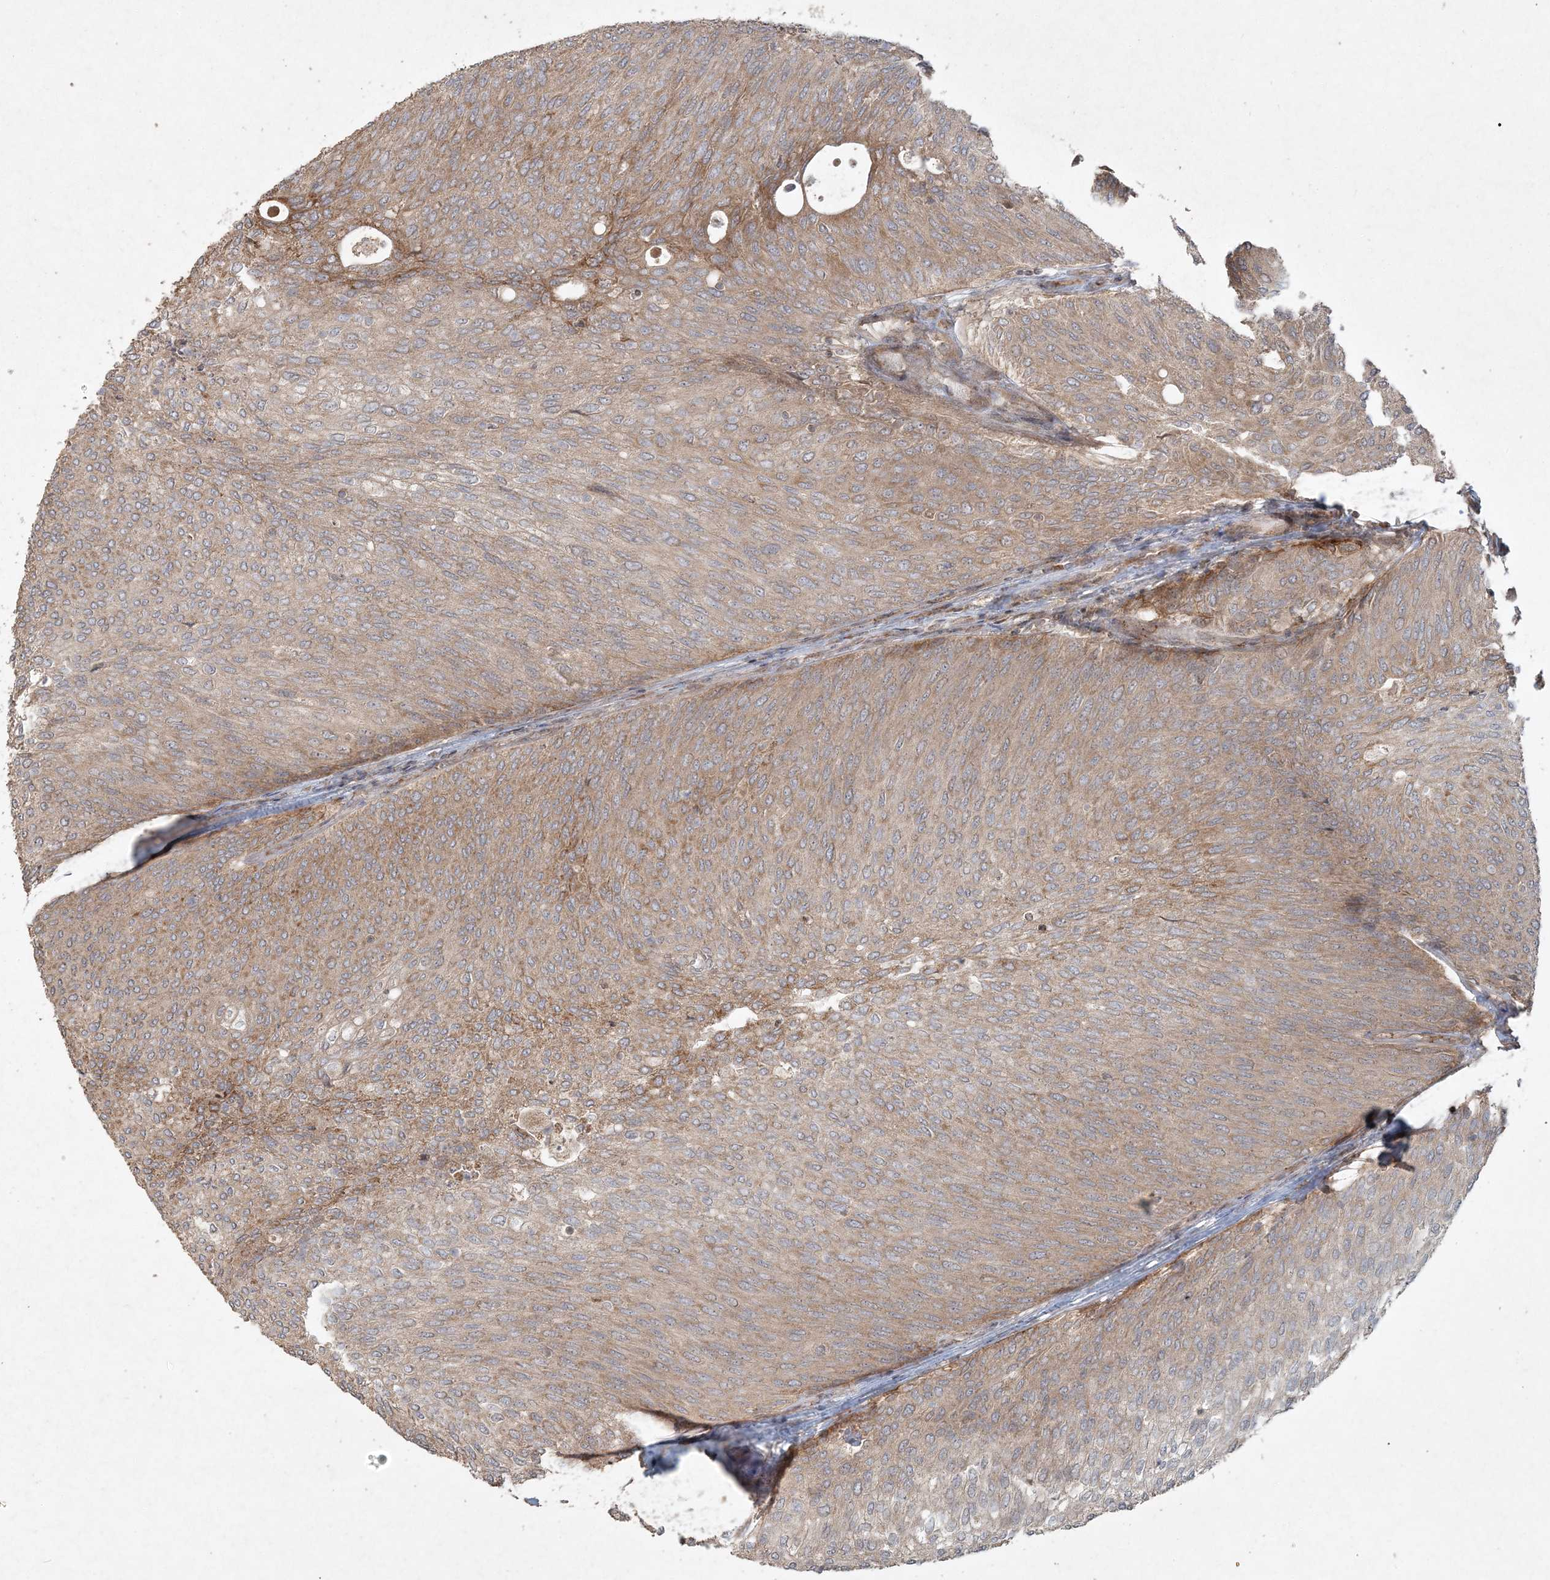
{"staining": {"intensity": "moderate", "quantity": "25%-75%", "location": "cytoplasmic/membranous"}, "tissue": "urothelial cancer", "cell_type": "Tumor cells", "image_type": "cancer", "snomed": [{"axis": "morphology", "description": "Urothelial carcinoma, Low grade"}, {"axis": "topography", "description": "Urinary bladder"}], "caption": "Immunohistochemical staining of human low-grade urothelial carcinoma reveals medium levels of moderate cytoplasmic/membranous protein staining in about 25%-75% of tumor cells. The staining was performed using DAB, with brown indicating positive protein expression. Nuclei are stained blue with hematoxylin.", "gene": "ANAPC16", "patient": {"sex": "female", "age": 79}}